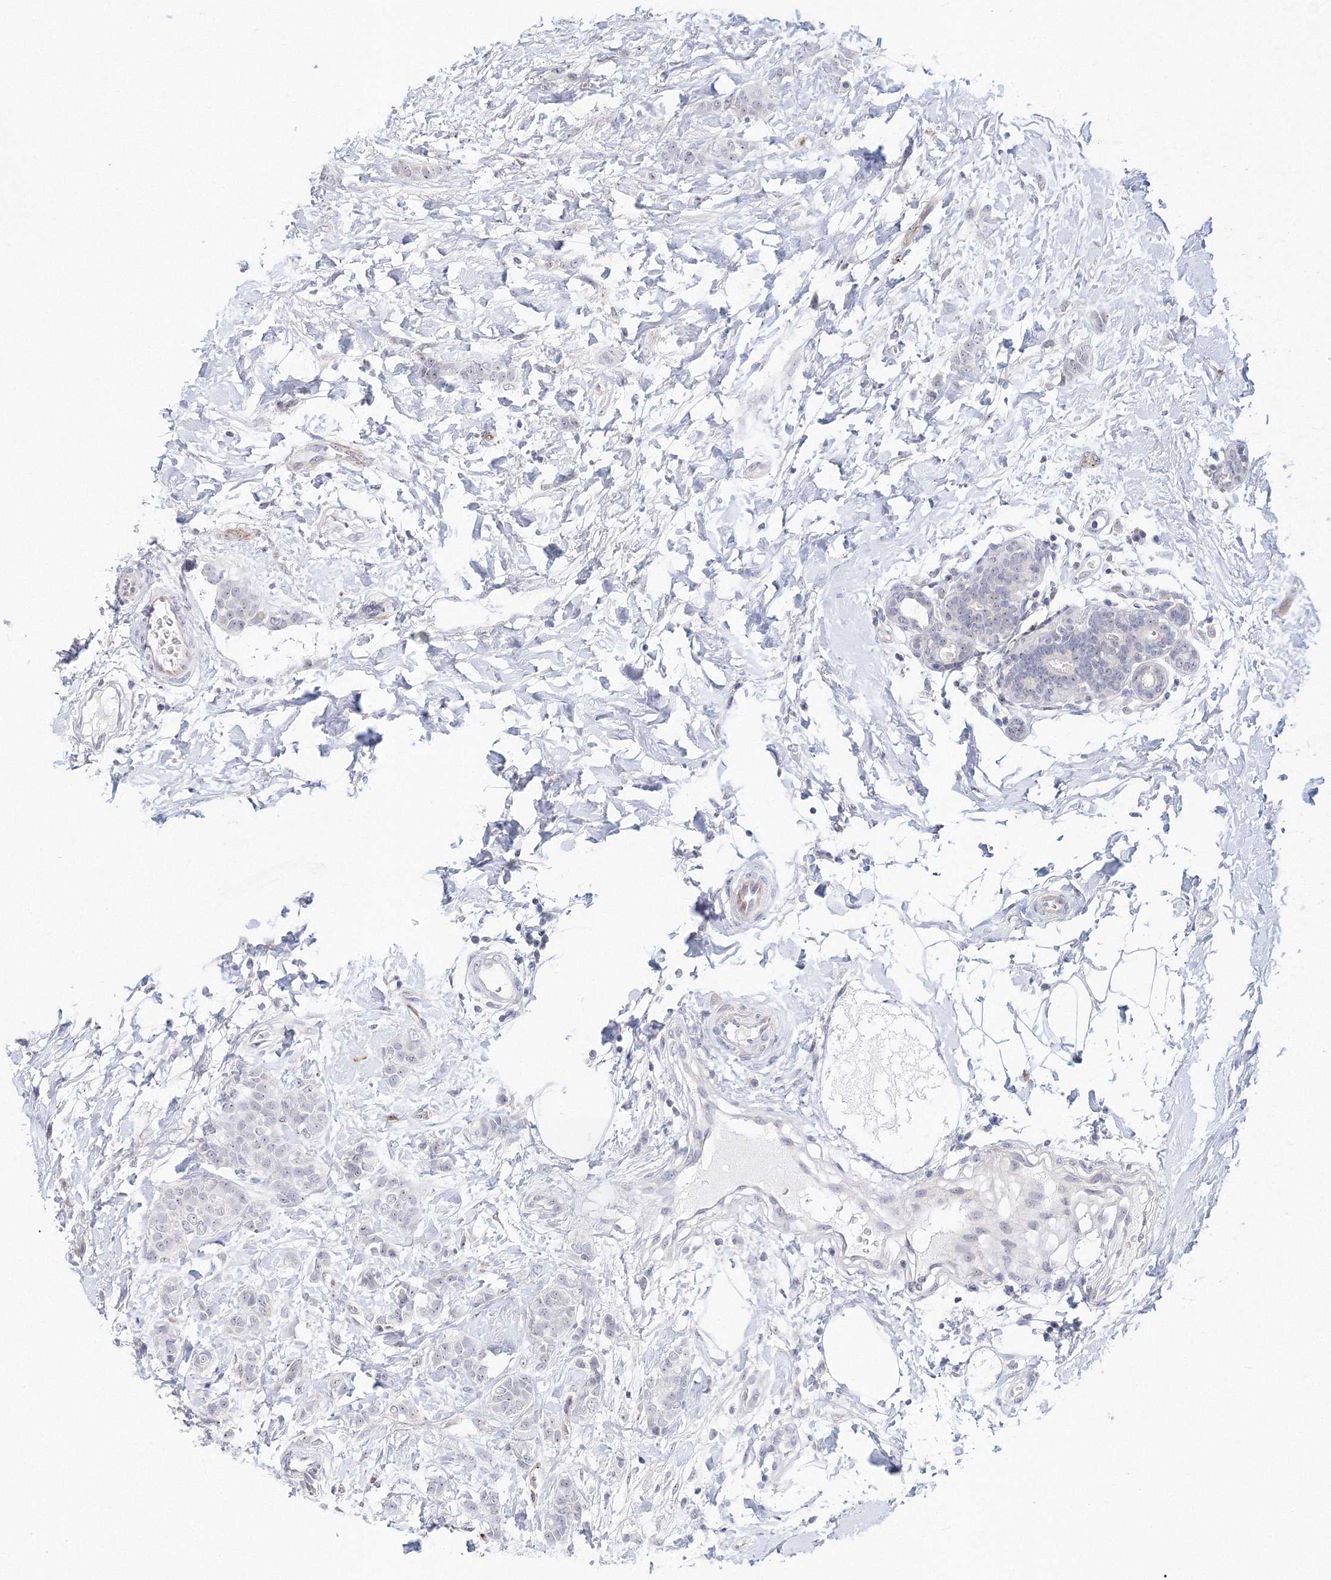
{"staining": {"intensity": "negative", "quantity": "none", "location": "none"}, "tissue": "breast cancer", "cell_type": "Tumor cells", "image_type": "cancer", "snomed": [{"axis": "morphology", "description": "Lobular carcinoma, in situ"}, {"axis": "morphology", "description": "Lobular carcinoma"}, {"axis": "topography", "description": "Breast"}], "caption": "An IHC image of breast cancer (lobular carcinoma) is shown. There is no staining in tumor cells of breast cancer (lobular carcinoma). (DAB (3,3'-diaminobenzidine) immunohistochemistry (IHC) visualized using brightfield microscopy, high magnification).", "gene": "SIRT7", "patient": {"sex": "female", "age": 41}}